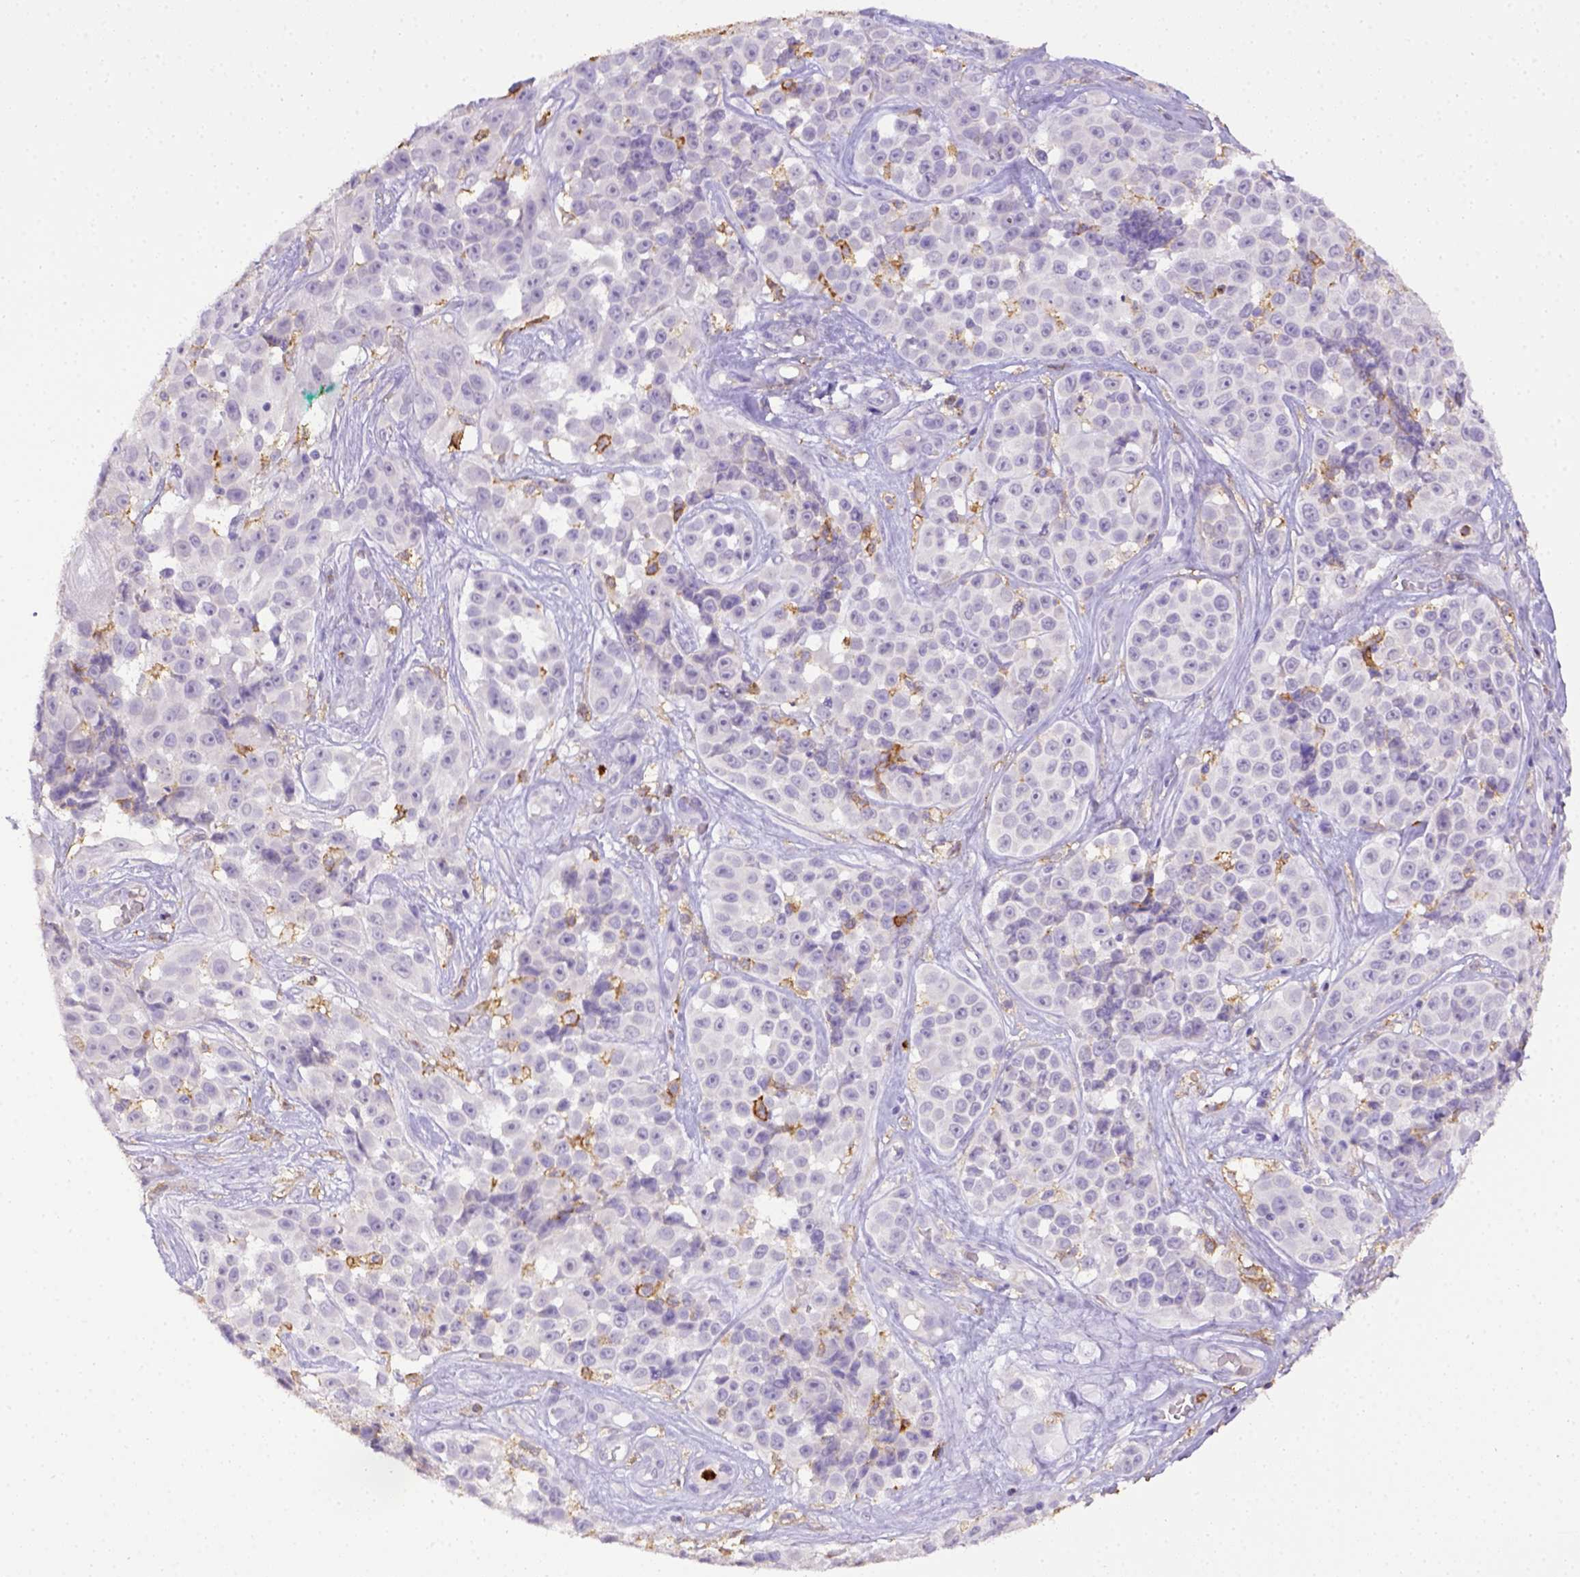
{"staining": {"intensity": "negative", "quantity": "none", "location": "none"}, "tissue": "melanoma", "cell_type": "Tumor cells", "image_type": "cancer", "snomed": [{"axis": "morphology", "description": "Malignant melanoma, NOS"}, {"axis": "topography", "description": "Skin"}], "caption": "Melanoma stained for a protein using immunohistochemistry (IHC) shows no positivity tumor cells.", "gene": "ITGAM", "patient": {"sex": "female", "age": 88}}